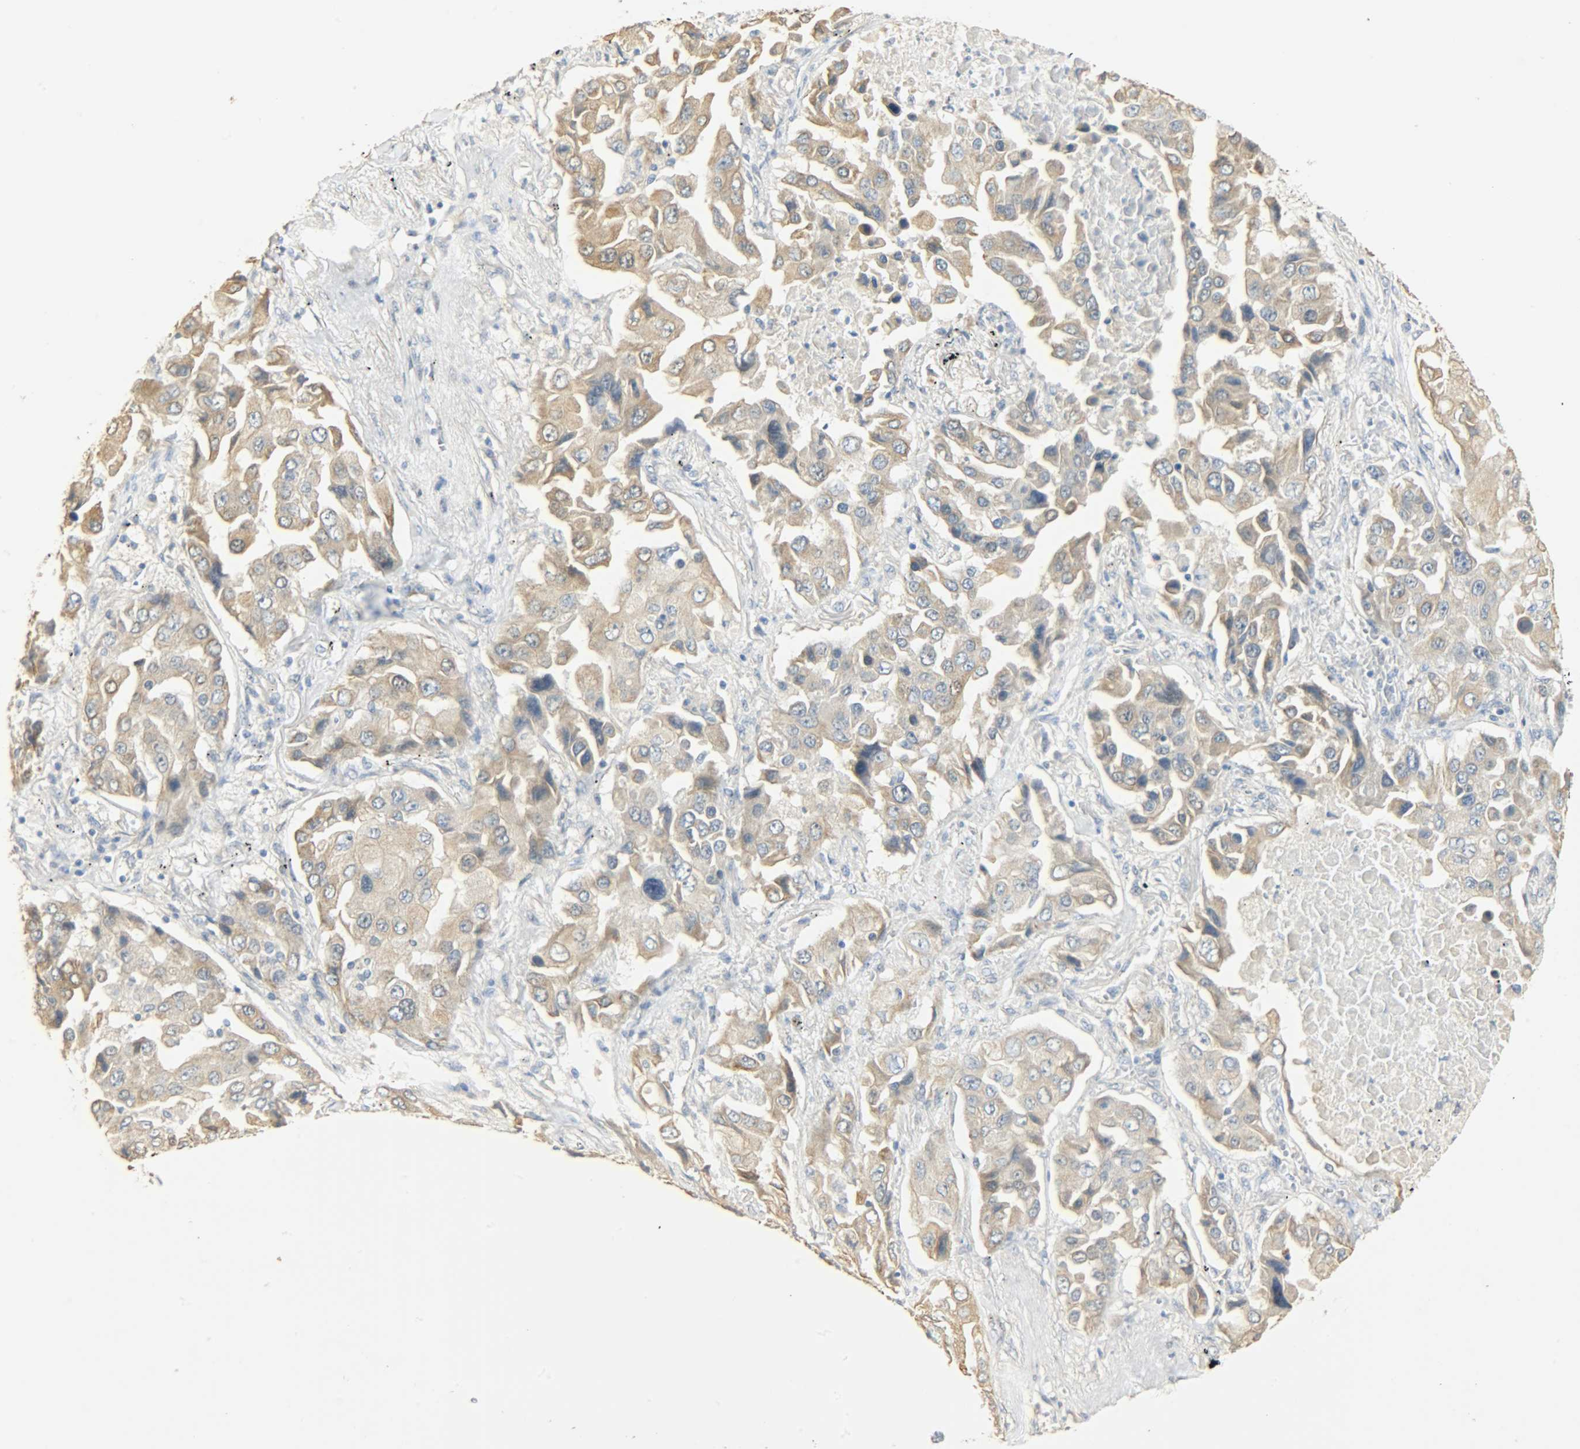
{"staining": {"intensity": "moderate", "quantity": ">75%", "location": "cytoplasmic/membranous"}, "tissue": "lung cancer", "cell_type": "Tumor cells", "image_type": "cancer", "snomed": [{"axis": "morphology", "description": "Adenocarcinoma, NOS"}, {"axis": "topography", "description": "Lung"}], "caption": "Moderate cytoplasmic/membranous positivity is appreciated in approximately >75% of tumor cells in lung cancer (adenocarcinoma). (Brightfield microscopy of DAB IHC at high magnification).", "gene": "USP13", "patient": {"sex": "female", "age": 65}}